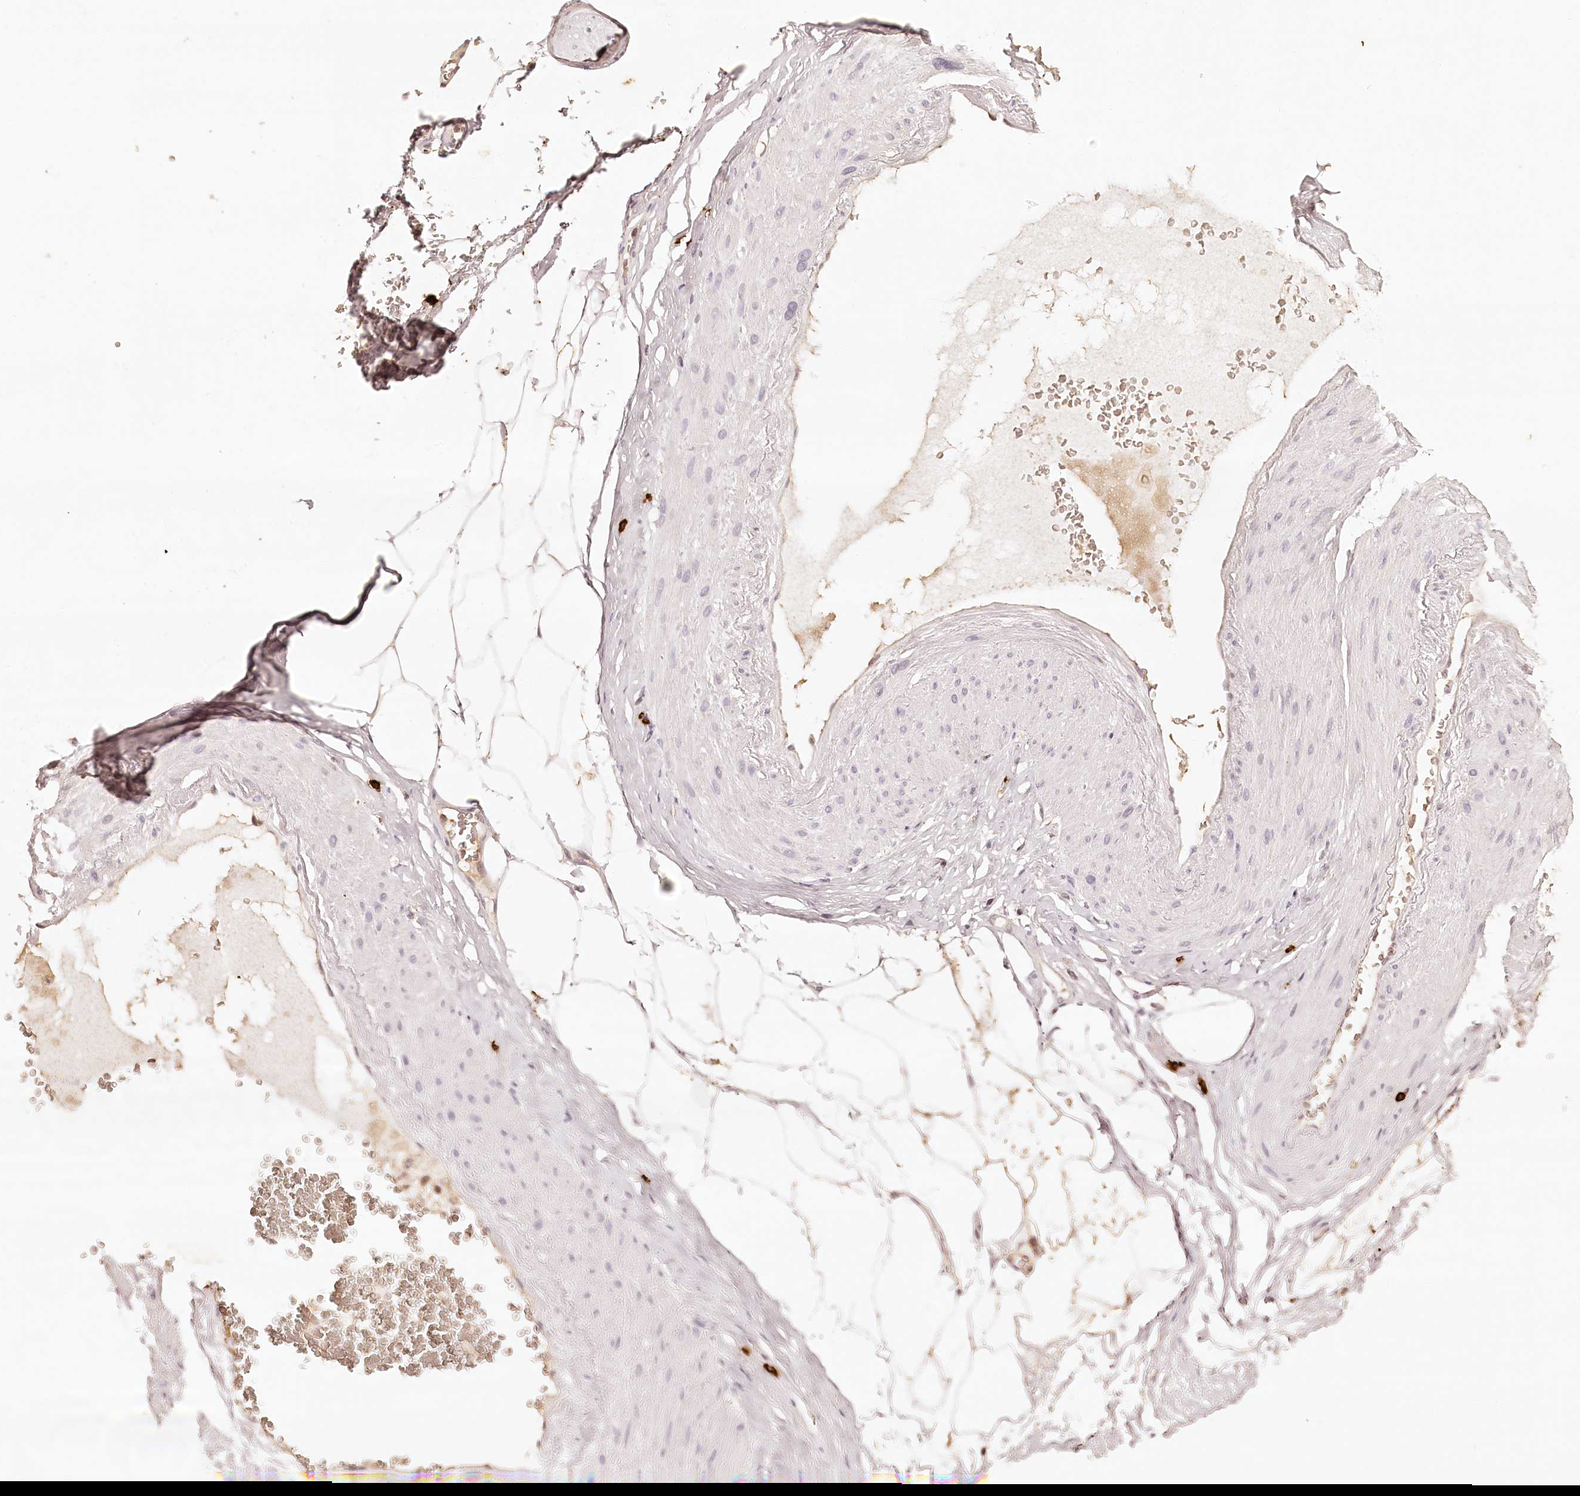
{"staining": {"intensity": "weak", "quantity": ">75%", "location": "cytoplasmic/membranous"}, "tissue": "adipose tissue", "cell_type": "Adipocytes", "image_type": "normal", "snomed": [{"axis": "morphology", "description": "Normal tissue, NOS"}, {"axis": "morphology", "description": "Adenocarcinoma, Low grade"}, {"axis": "topography", "description": "Prostate"}, {"axis": "topography", "description": "Peripheral nerve tissue"}], "caption": "Immunohistochemical staining of unremarkable adipose tissue reveals >75% levels of weak cytoplasmic/membranous protein positivity in about >75% of adipocytes.", "gene": "SYNGR1", "patient": {"sex": "male", "age": 63}}